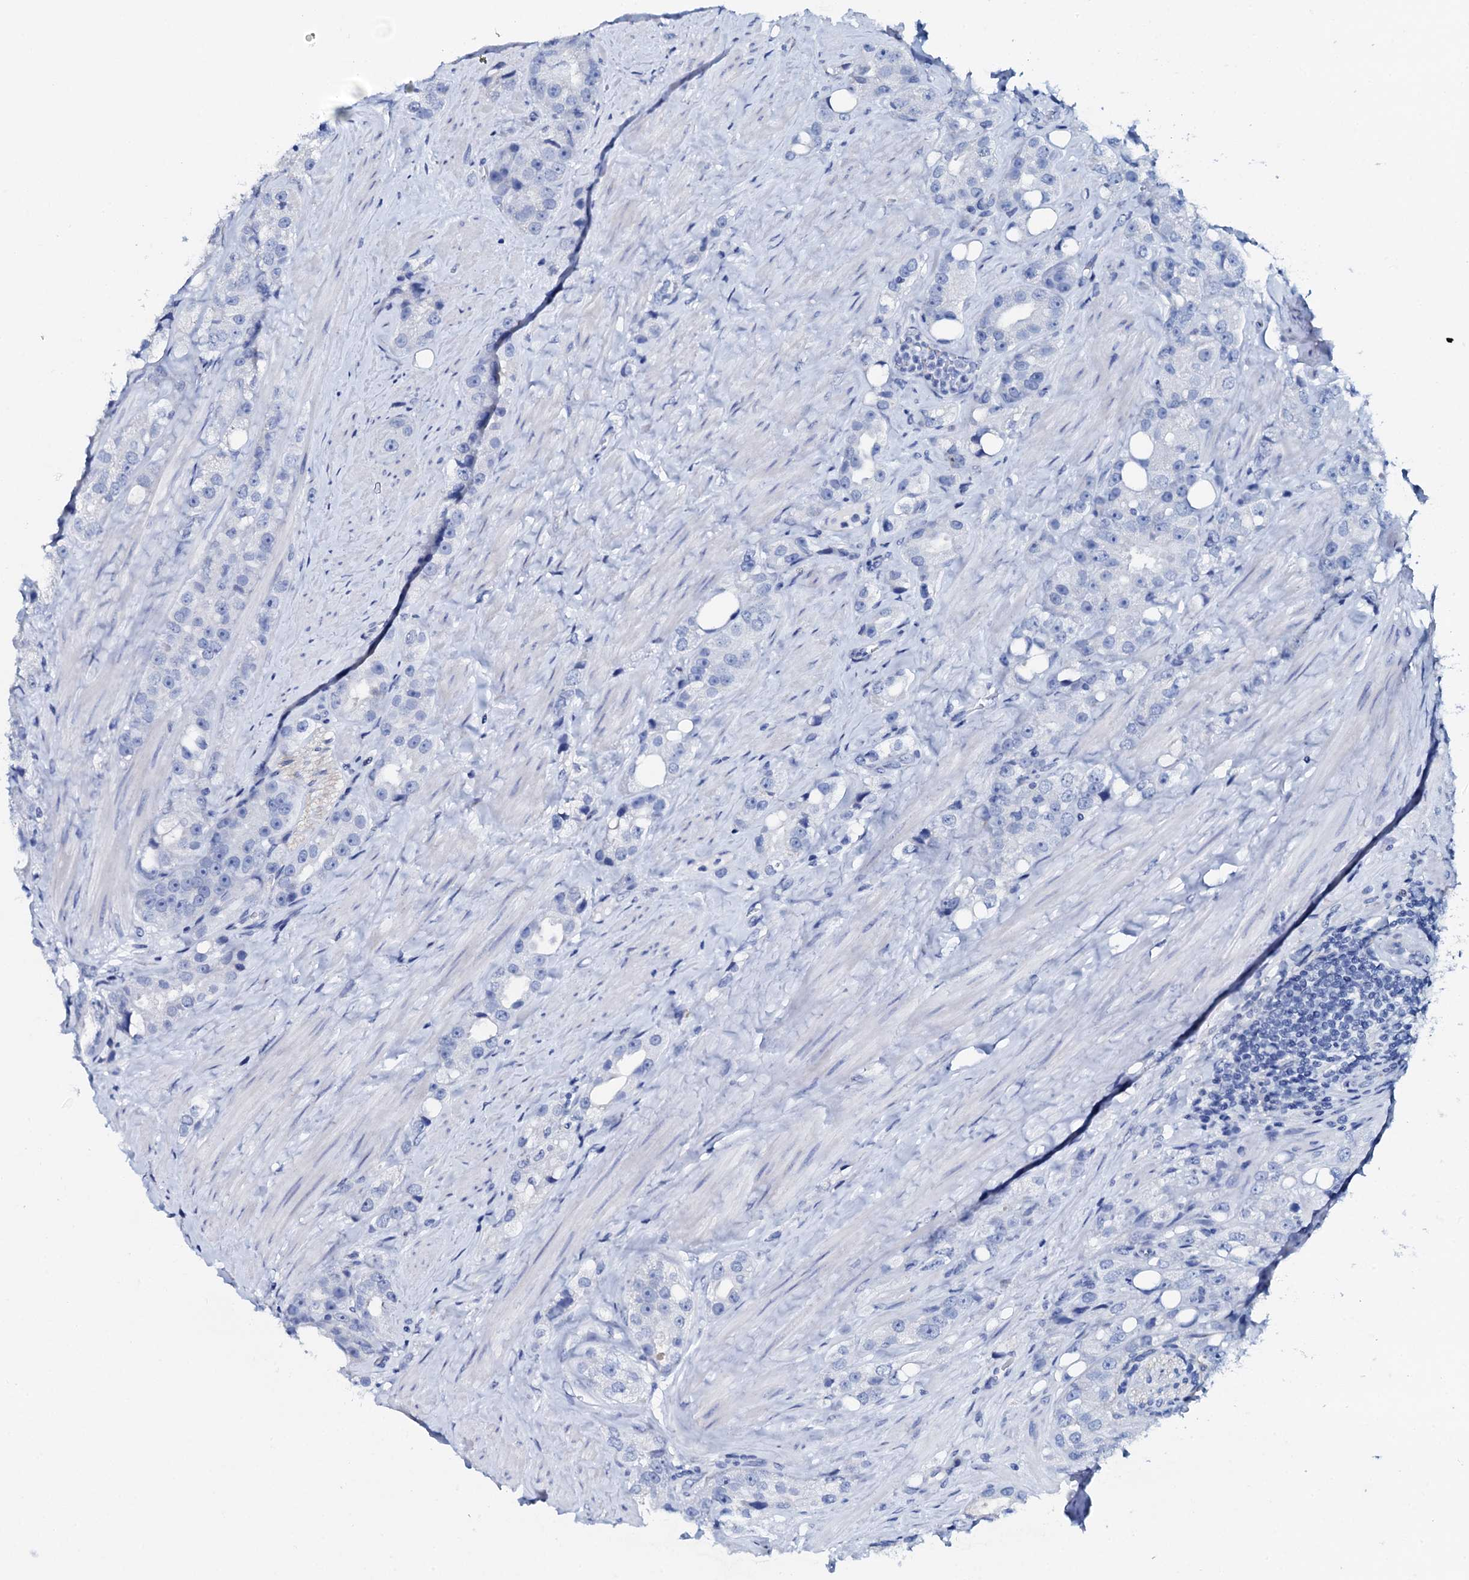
{"staining": {"intensity": "negative", "quantity": "none", "location": "none"}, "tissue": "prostate cancer", "cell_type": "Tumor cells", "image_type": "cancer", "snomed": [{"axis": "morphology", "description": "Adenocarcinoma, NOS"}, {"axis": "topography", "description": "Prostate"}], "caption": "Prostate adenocarcinoma stained for a protein using immunohistochemistry shows no staining tumor cells.", "gene": "AMER2", "patient": {"sex": "male", "age": 79}}